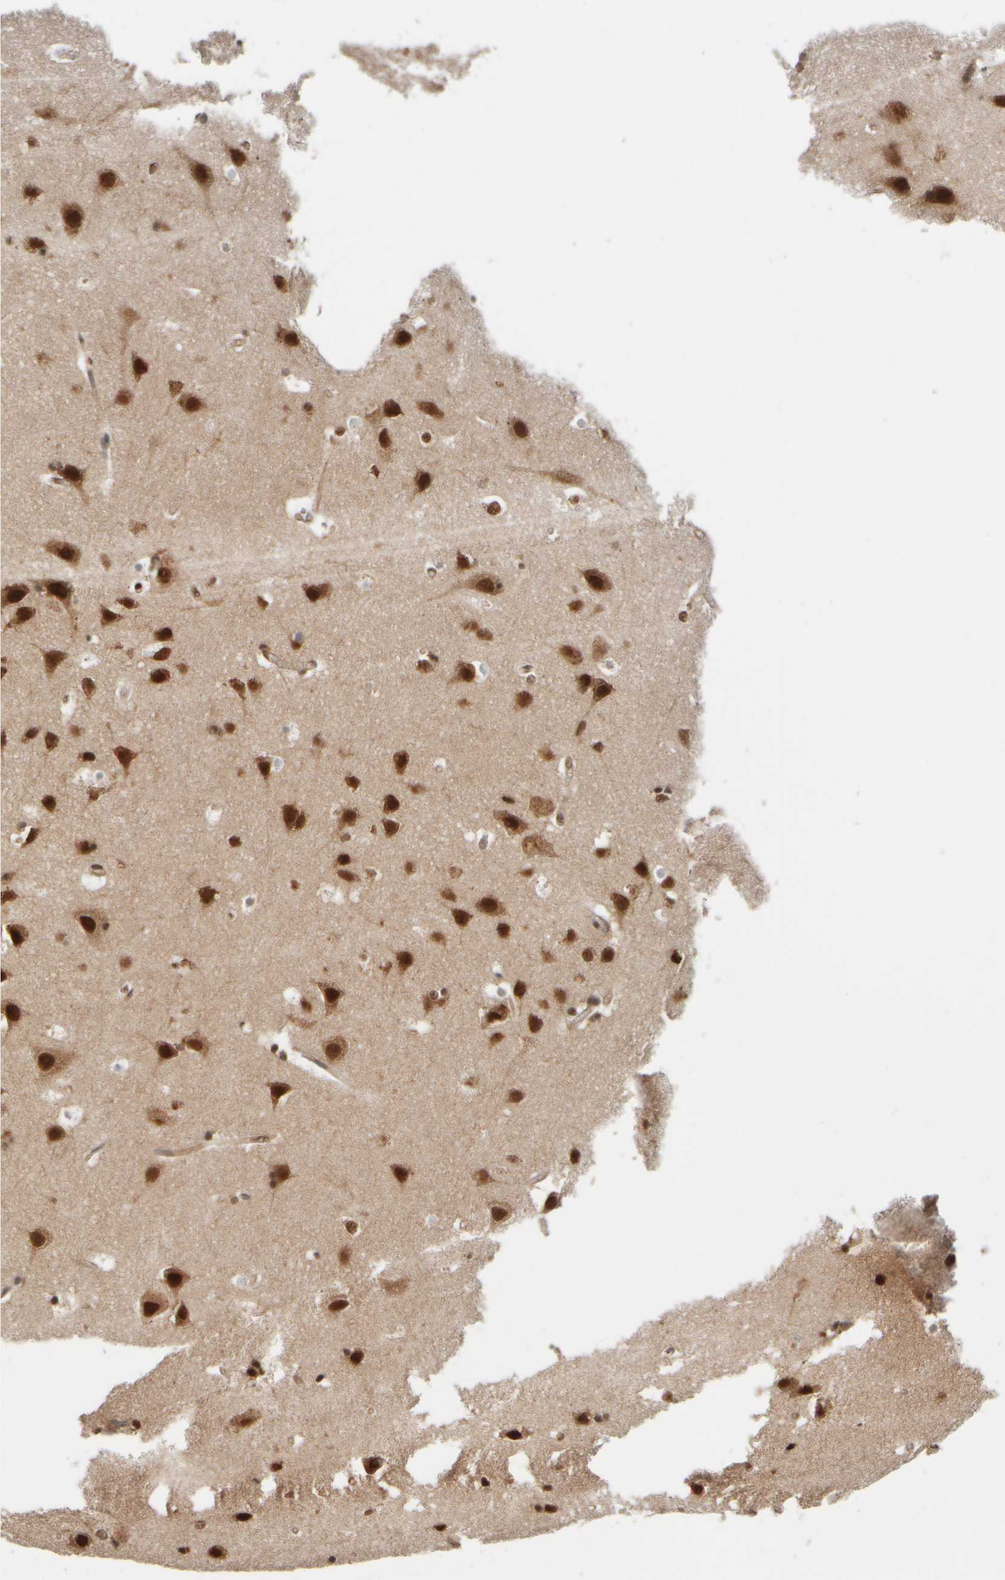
{"staining": {"intensity": "moderate", "quantity": "25%-75%", "location": "cytoplasmic/membranous,nuclear"}, "tissue": "cerebral cortex", "cell_type": "Endothelial cells", "image_type": "normal", "snomed": [{"axis": "morphology", "description": "Normal tissue, NOS"}, {"axis": "topography", "description": "Cerebral cortex"}], "caption": "A high-resolution photomicrograph shows immunohistochemistry staining of unremarkable cerebral cortex, which displays moderate cytoplasmic/membranous,nuclear positivity in approximately 25%-75% of endothelial cells.", "gene": "SYNRG", "patient": {"sex": "male", "age": 54}}